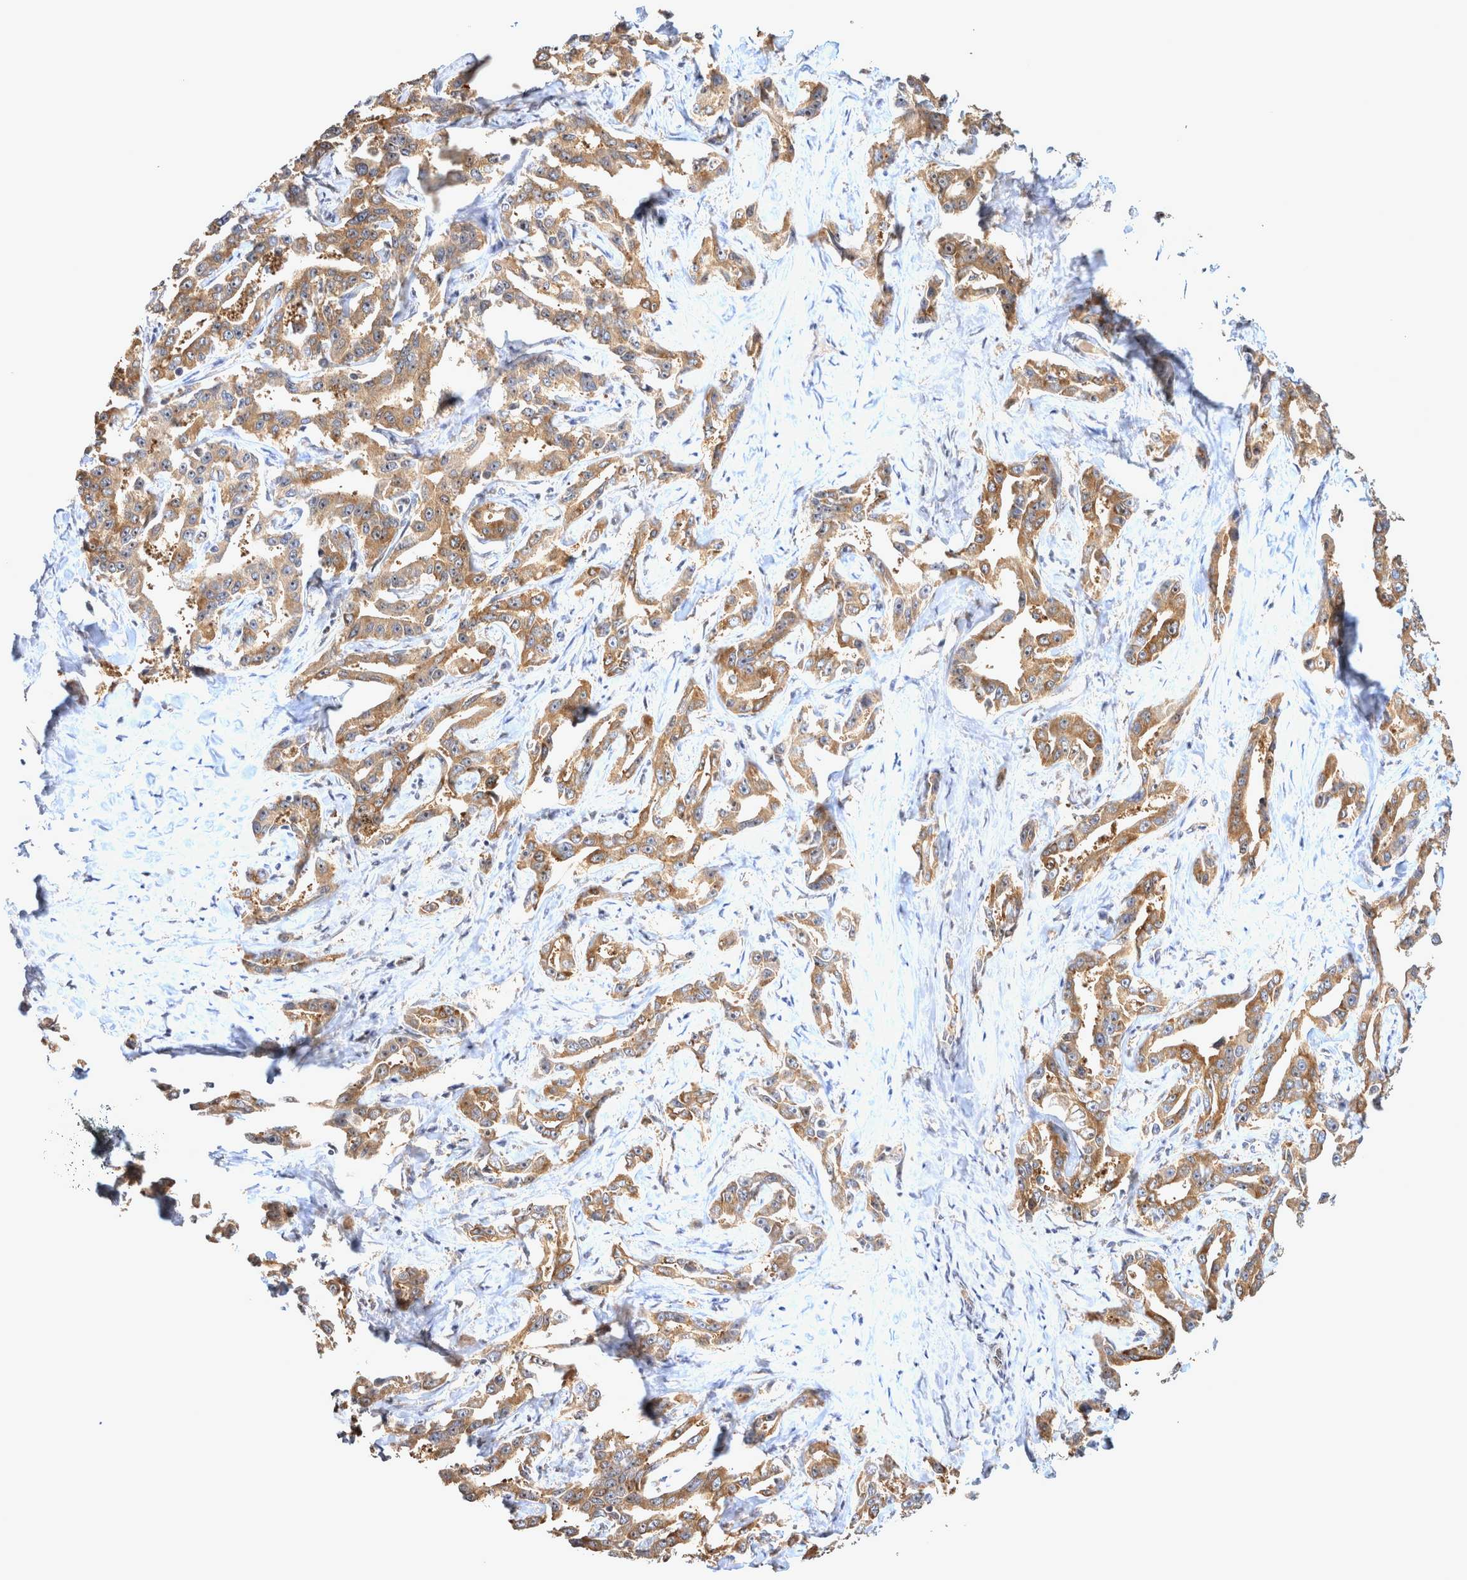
{"staining": {"intensity": "moderate", "quantity": ">75%", "location": "cytoplasmic/membranous,nuclear"}, "tissue": "liver cancer", "cell_type": "Tumor cells", "image_type": "cancer", "snomed": [{"axis": "morphology", "description": "Cholangiocarcinoma"}, {"axis": "topography", "description": "Liver"}], "caption": "This histopathology image reveals IHC staining of human liver cancer, with medium moderate cytoplasmic/membranous and nuclear expression in about >75% of tumor cells.", "gene": "ATXN2", "patient": {"sex": "male", "age": 59}}